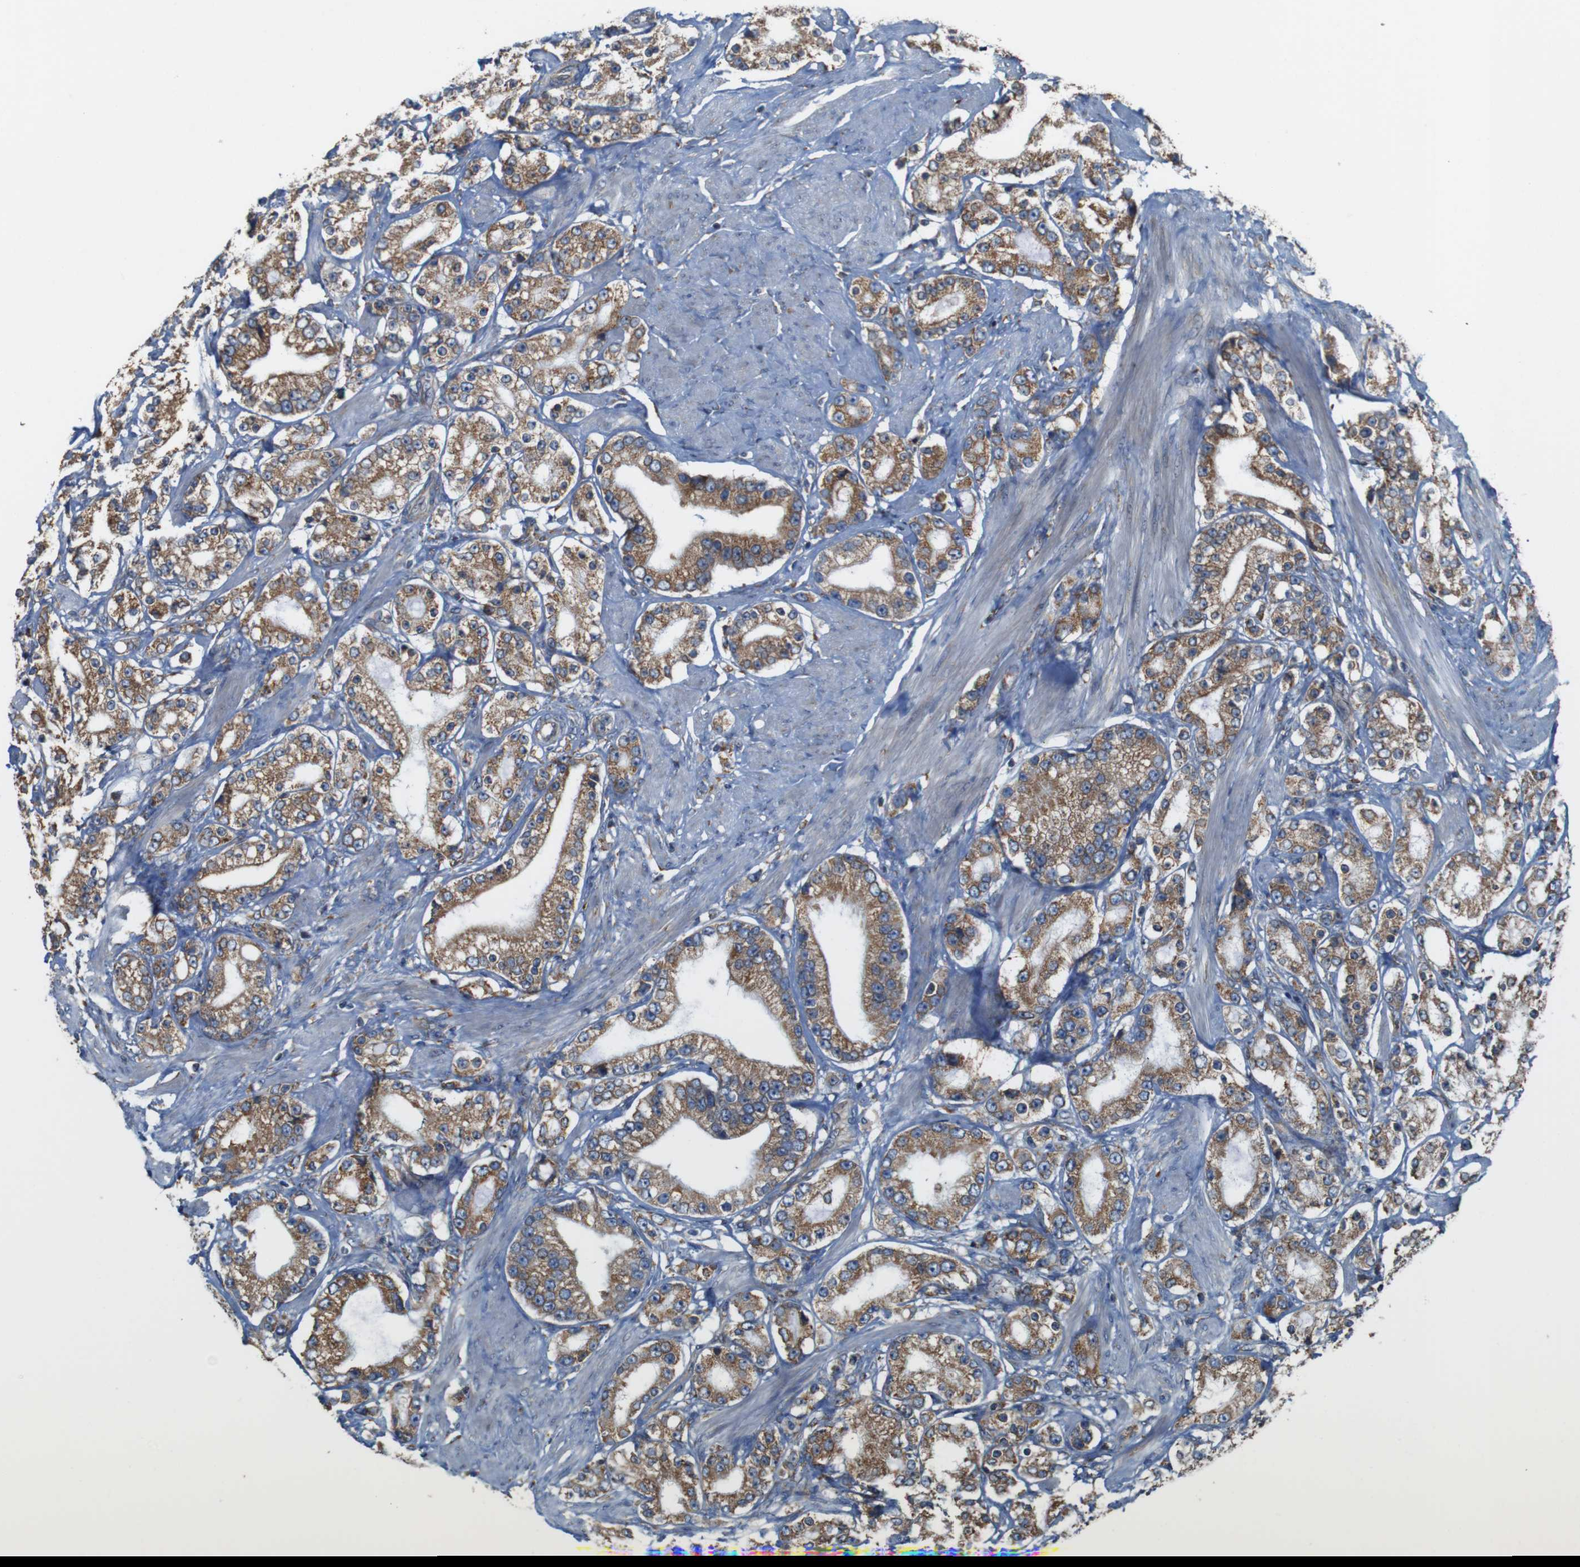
{"staining": {"intensity": "moderate", "quantity": ">75%", "location": "cytoplasmic/membranous"}, "tissue": "prostate cancer", "cell_type": "Tumor cells", "image_type": "cancer", "snomed": [{"axis": "morphology", "description": "Adenocarcinoma, Low grade"}, {"axis": "topography", "description": "Prostate"}], "caption": "A micrograph of adenocarcinoma (low-grade) (prostate) stained for a protein reveals moderate cytoplasmic/membranous brown staining in tumor cells.", "gene": "UGGT1", "patient": {"sex": "male", "age": 63}}